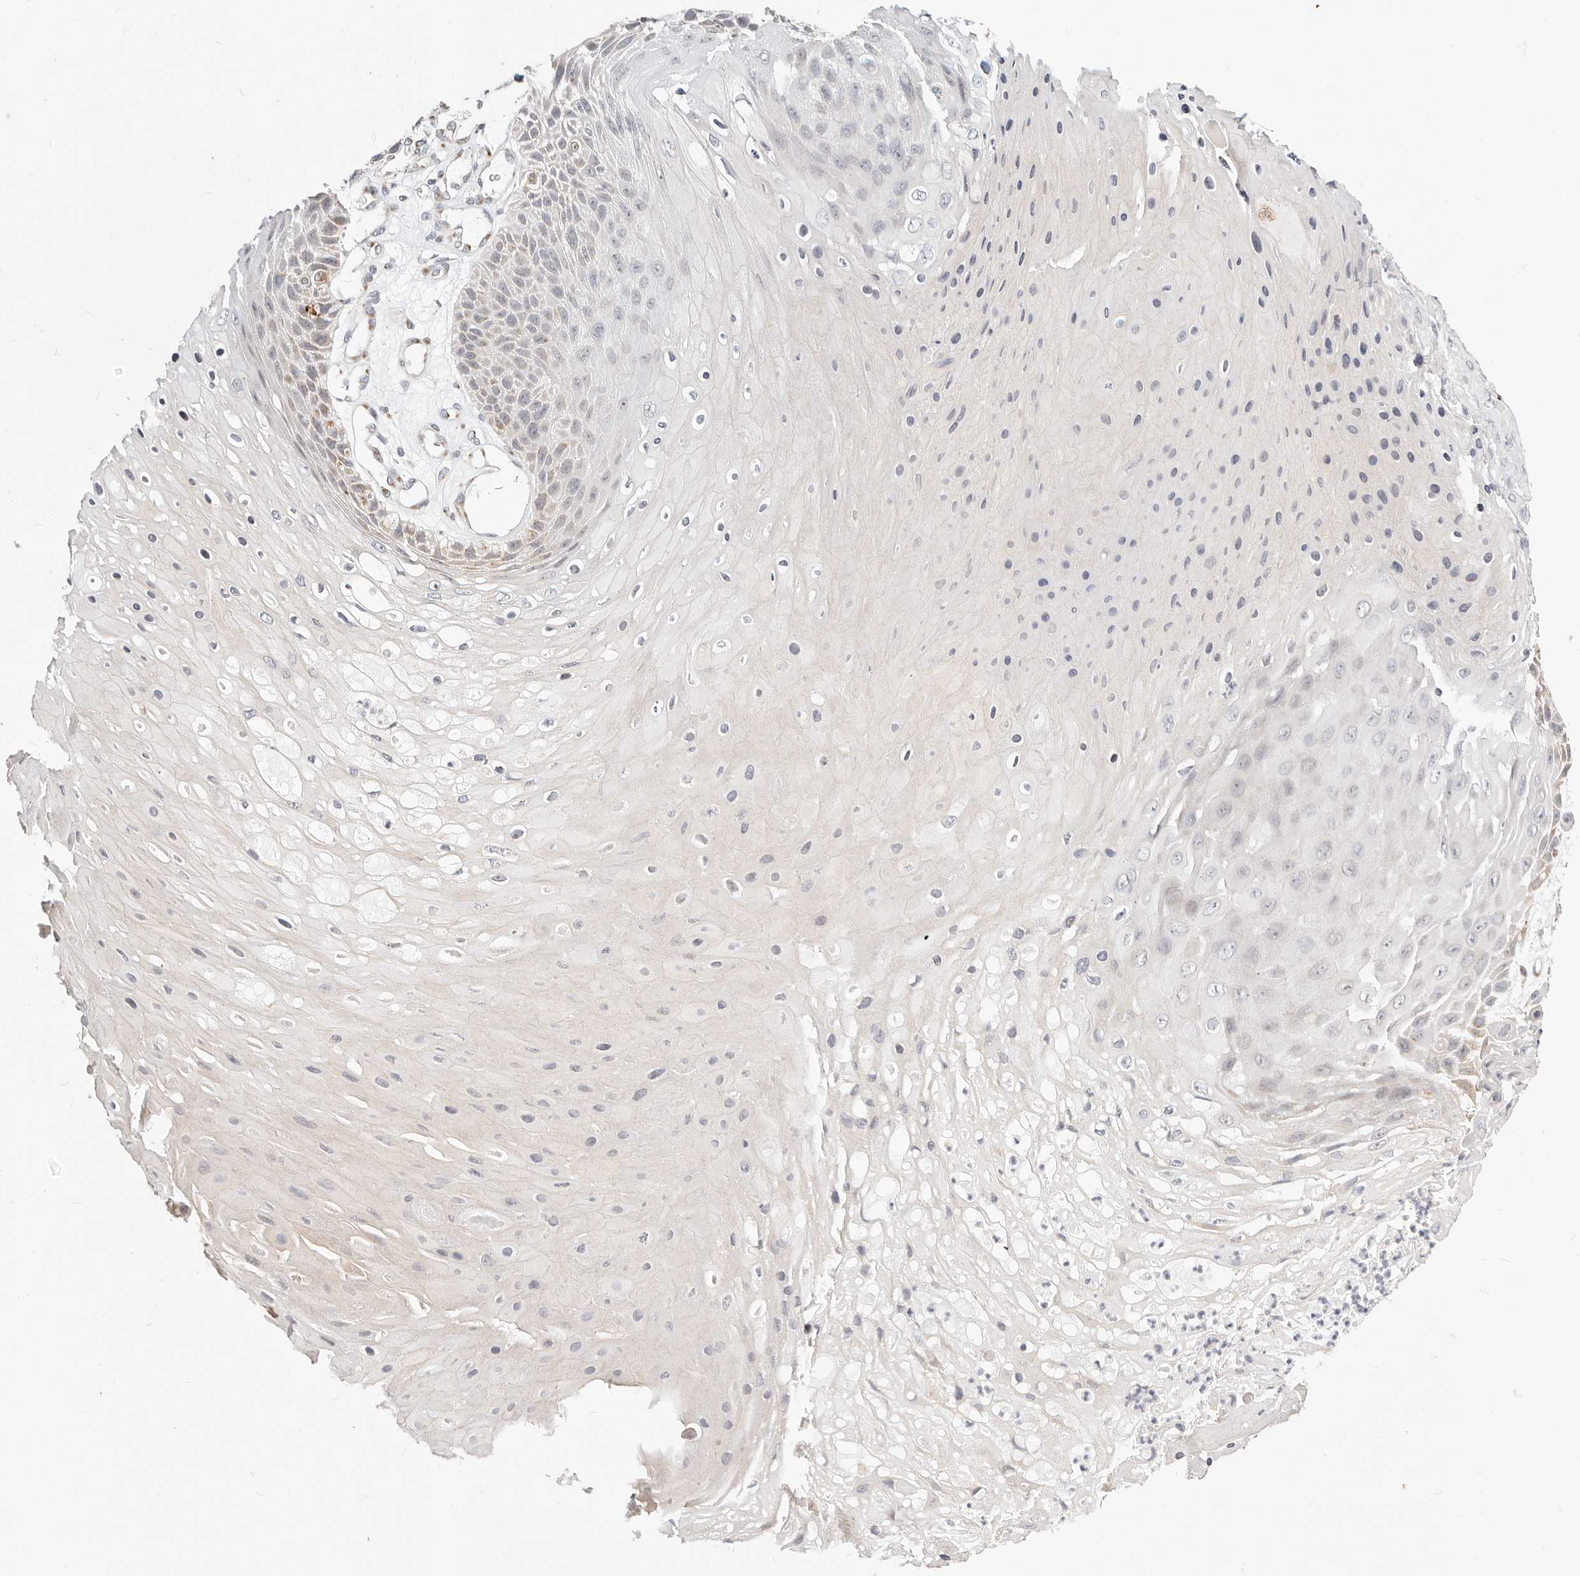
{"staining": {"intensity": "weak", "quantity": "<25%", "location": "cytoplasmic/membranous"}, "tissue": "skin cancer", "cell_type": "Tumor cells", "image_type": "cancer", "snomed": [{"axis": "morphology", "description": "Squamous cell carcinoma, NOS"}, {"axis": "topography", "description": "Skin"}], "caption": "There is no significant staining in tumor cells of skin squamous cell carcinoma.", "gene": "FAM20B", "patient": {"sex": "female", "age": 88}}